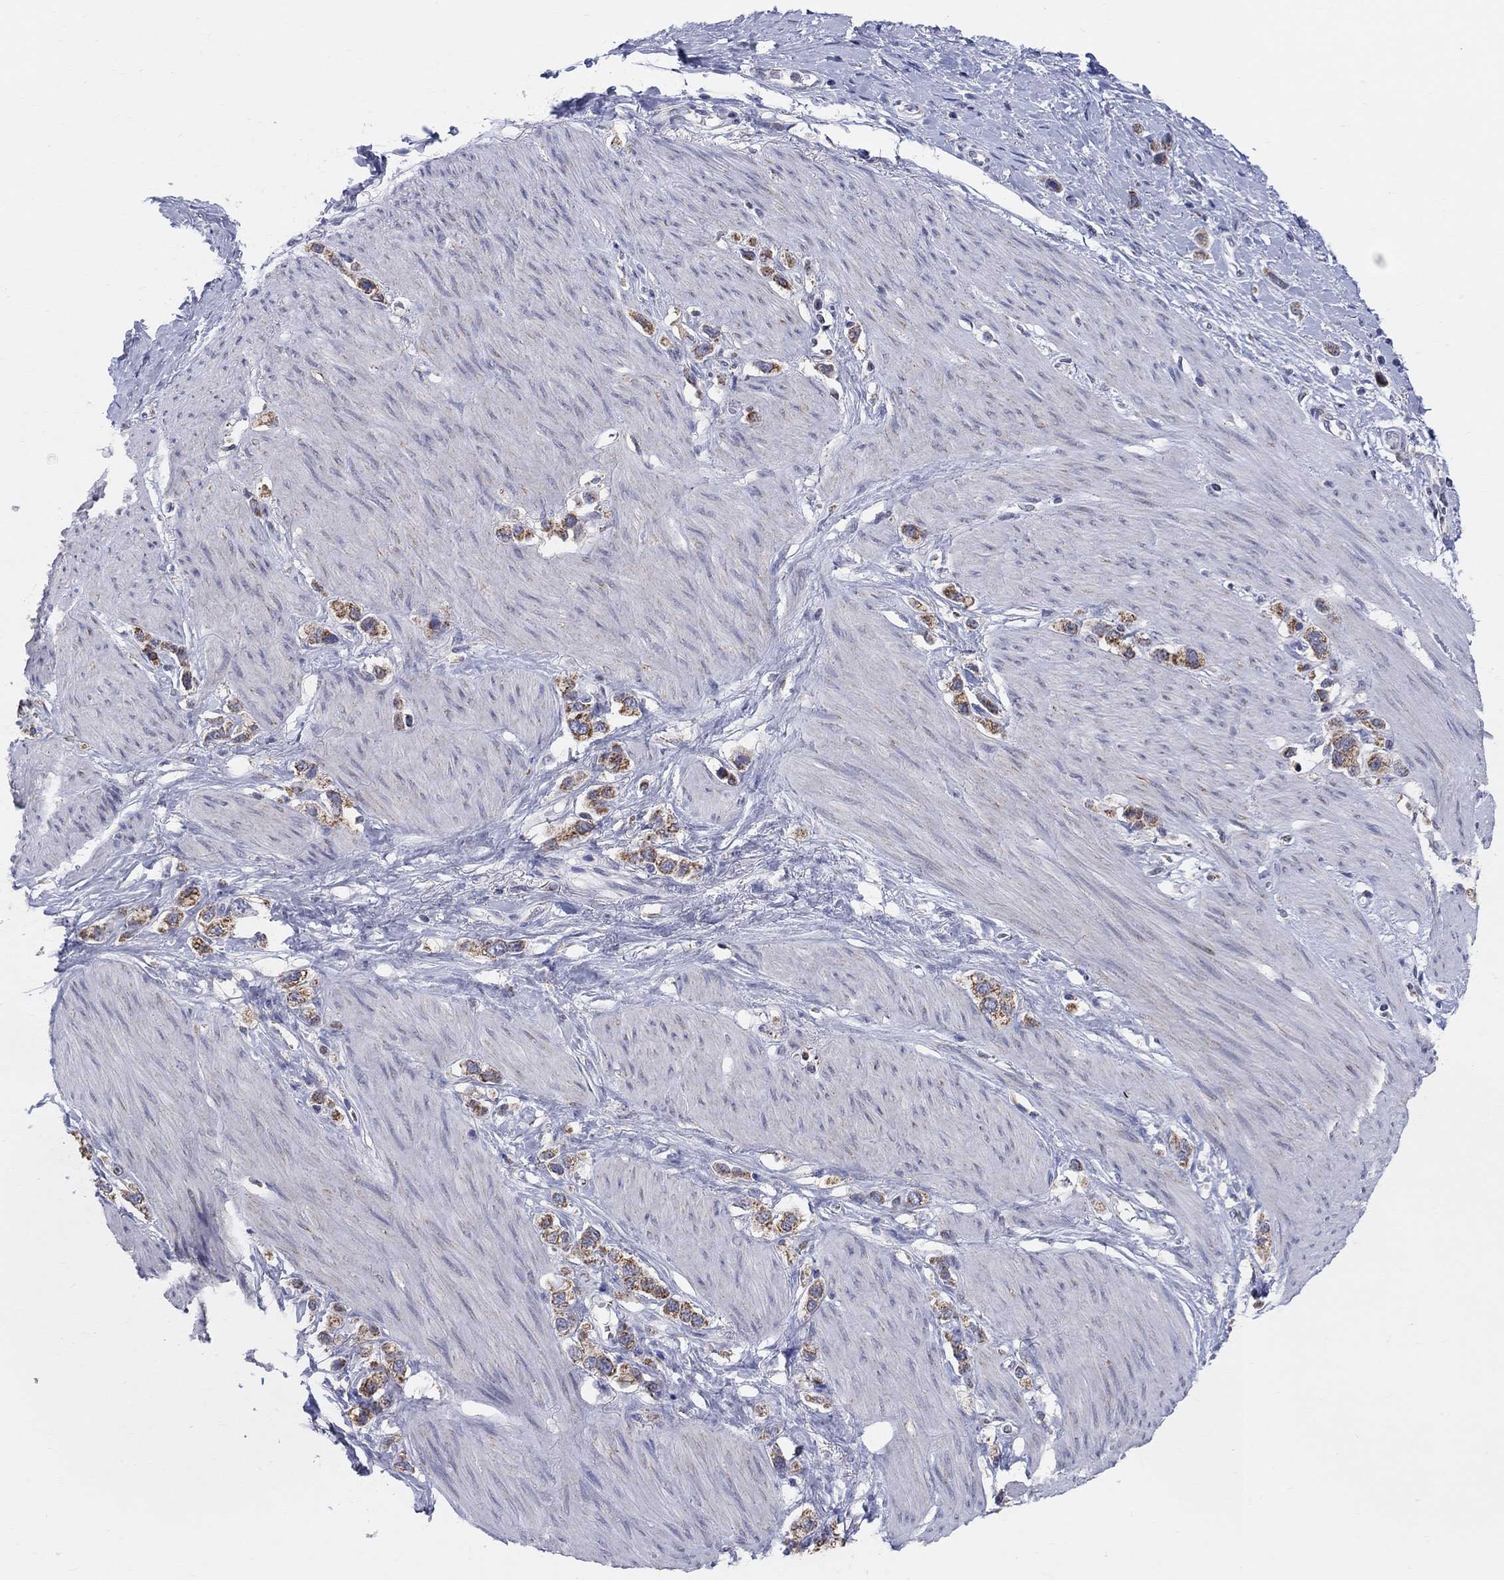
{"staining": {"intensity": "moderate", "quantity": ">75%", "location": "cytoplasmic/membranous"}, "tissue": "stomach cancer", "cell_type": "Tumor cells", "image_type": "cancer", "snomed": [{"axis": "morphology", "description": "Normal tissue, NOS"}, {"axis": "morphology", "description": "Adenocarcinoma, NOS"}, {"axis": "morphology", "description": "Adenocarcinoma, High grade"}, {"axis": "topography", "description": "Stomach, upper"}, {"axis": "topography", "description": "Stomach"}], "caption": "IHC of human stomach adenocarcinoma (high-grade) exhibits medium levels of moderate cytoplasmic/membranous expression in approximately >75% of tumor cells.", "gene": "KISS1R", "patient": {"sex": "female", "age": 65}}